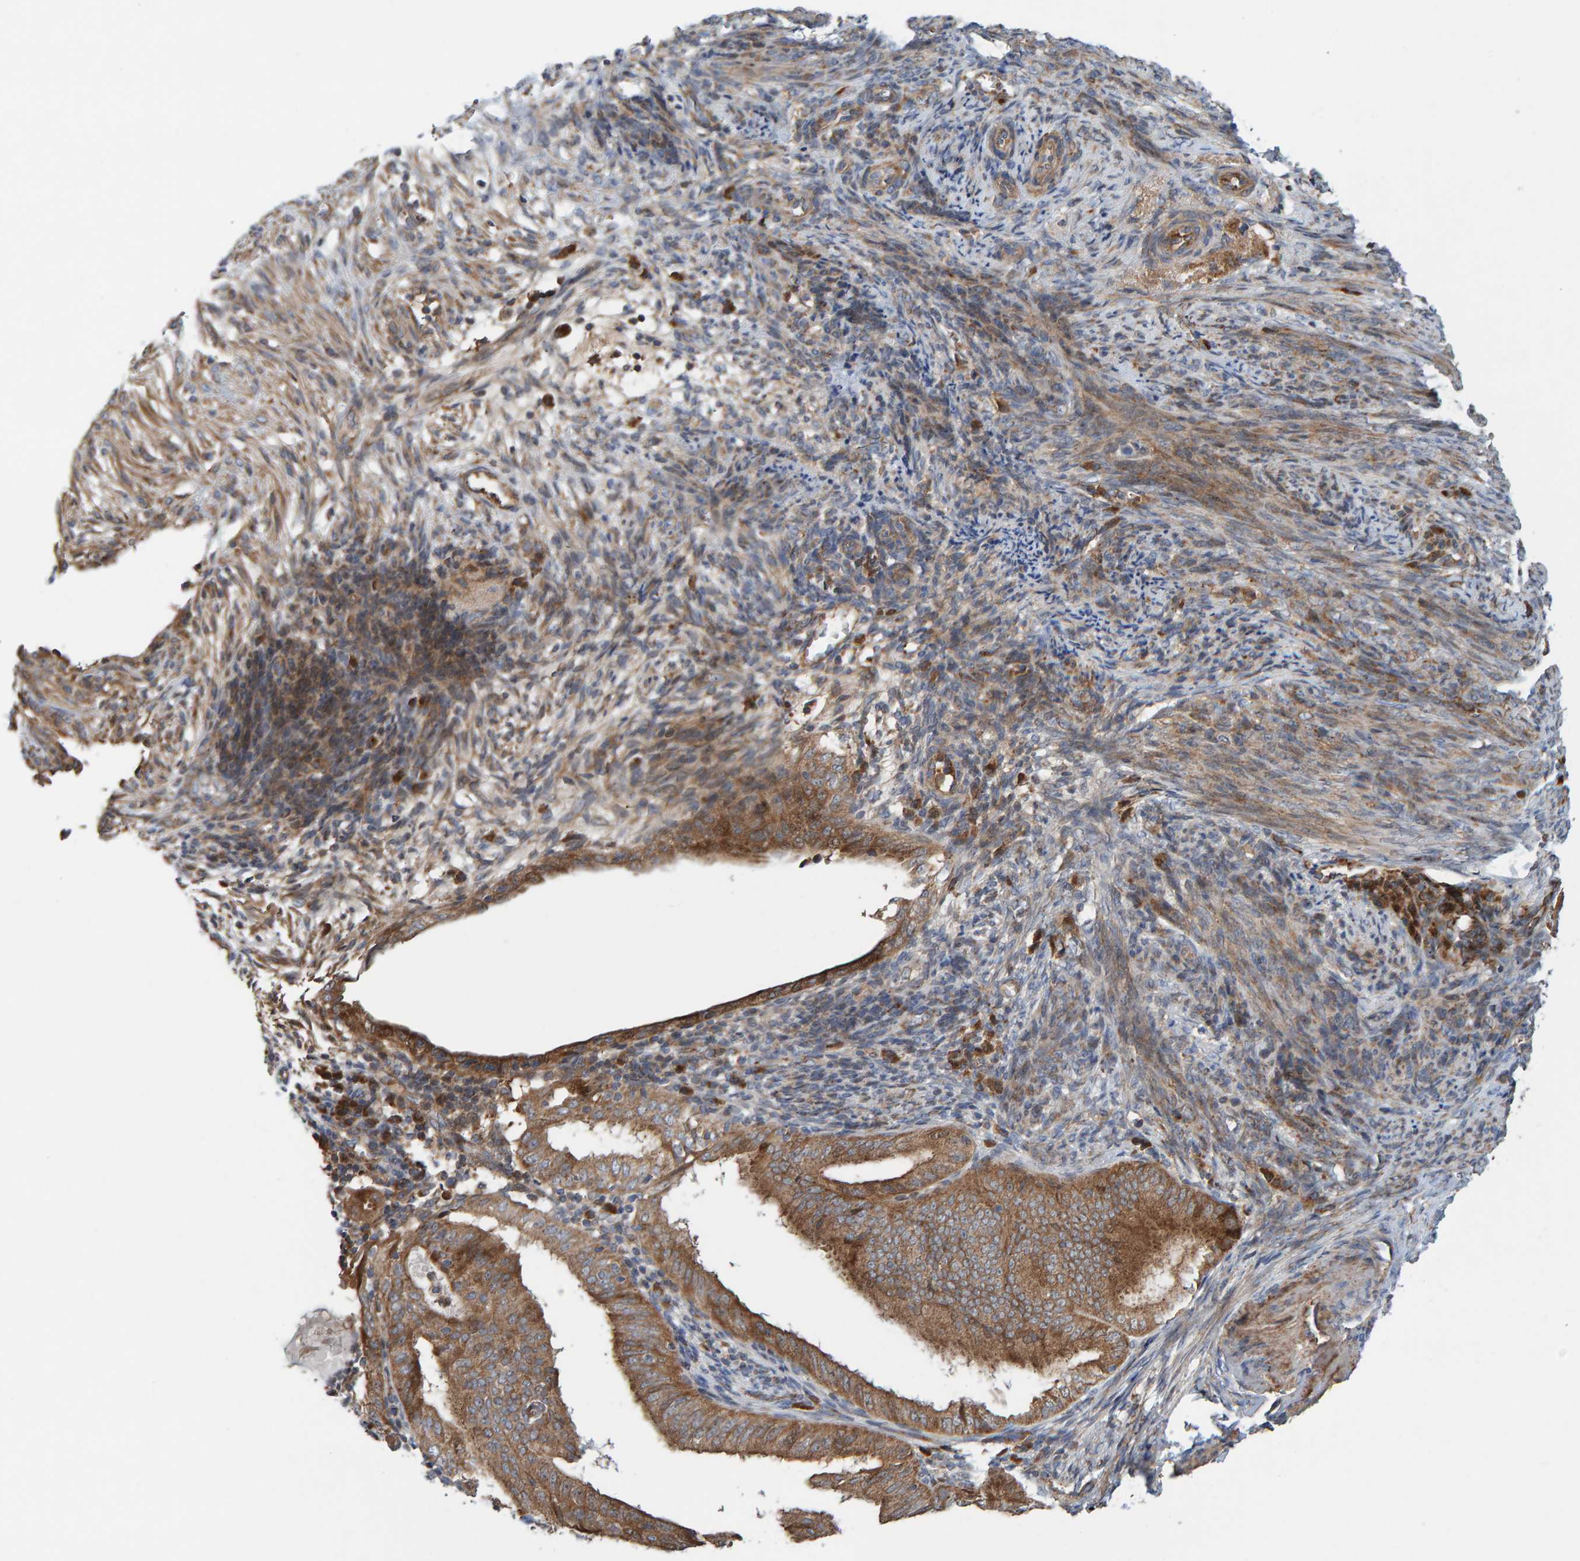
{"staining": {"intensity": "moderate", "quantity": ">75%", "location": "cytoplasmic/membranous"}, "tissue": "endometrial cancer", "cell_type": "Tumor cells", "image_type": "cancer", "snomed": [{"axis": "morphology", "description": "Adenocarcinoma, NOS"}, {"axis": "topography", "description": "Endometrium"}], "caption": "Immunohistochemistry of human adenocarcinoma (endometrial) exhibits medium levels of moderate cytoplasmic/membranous positivity in approximately >75% of tumor cells.", "gene": "KIAA0753", "patient": {"sex": "female", "age": 58}}